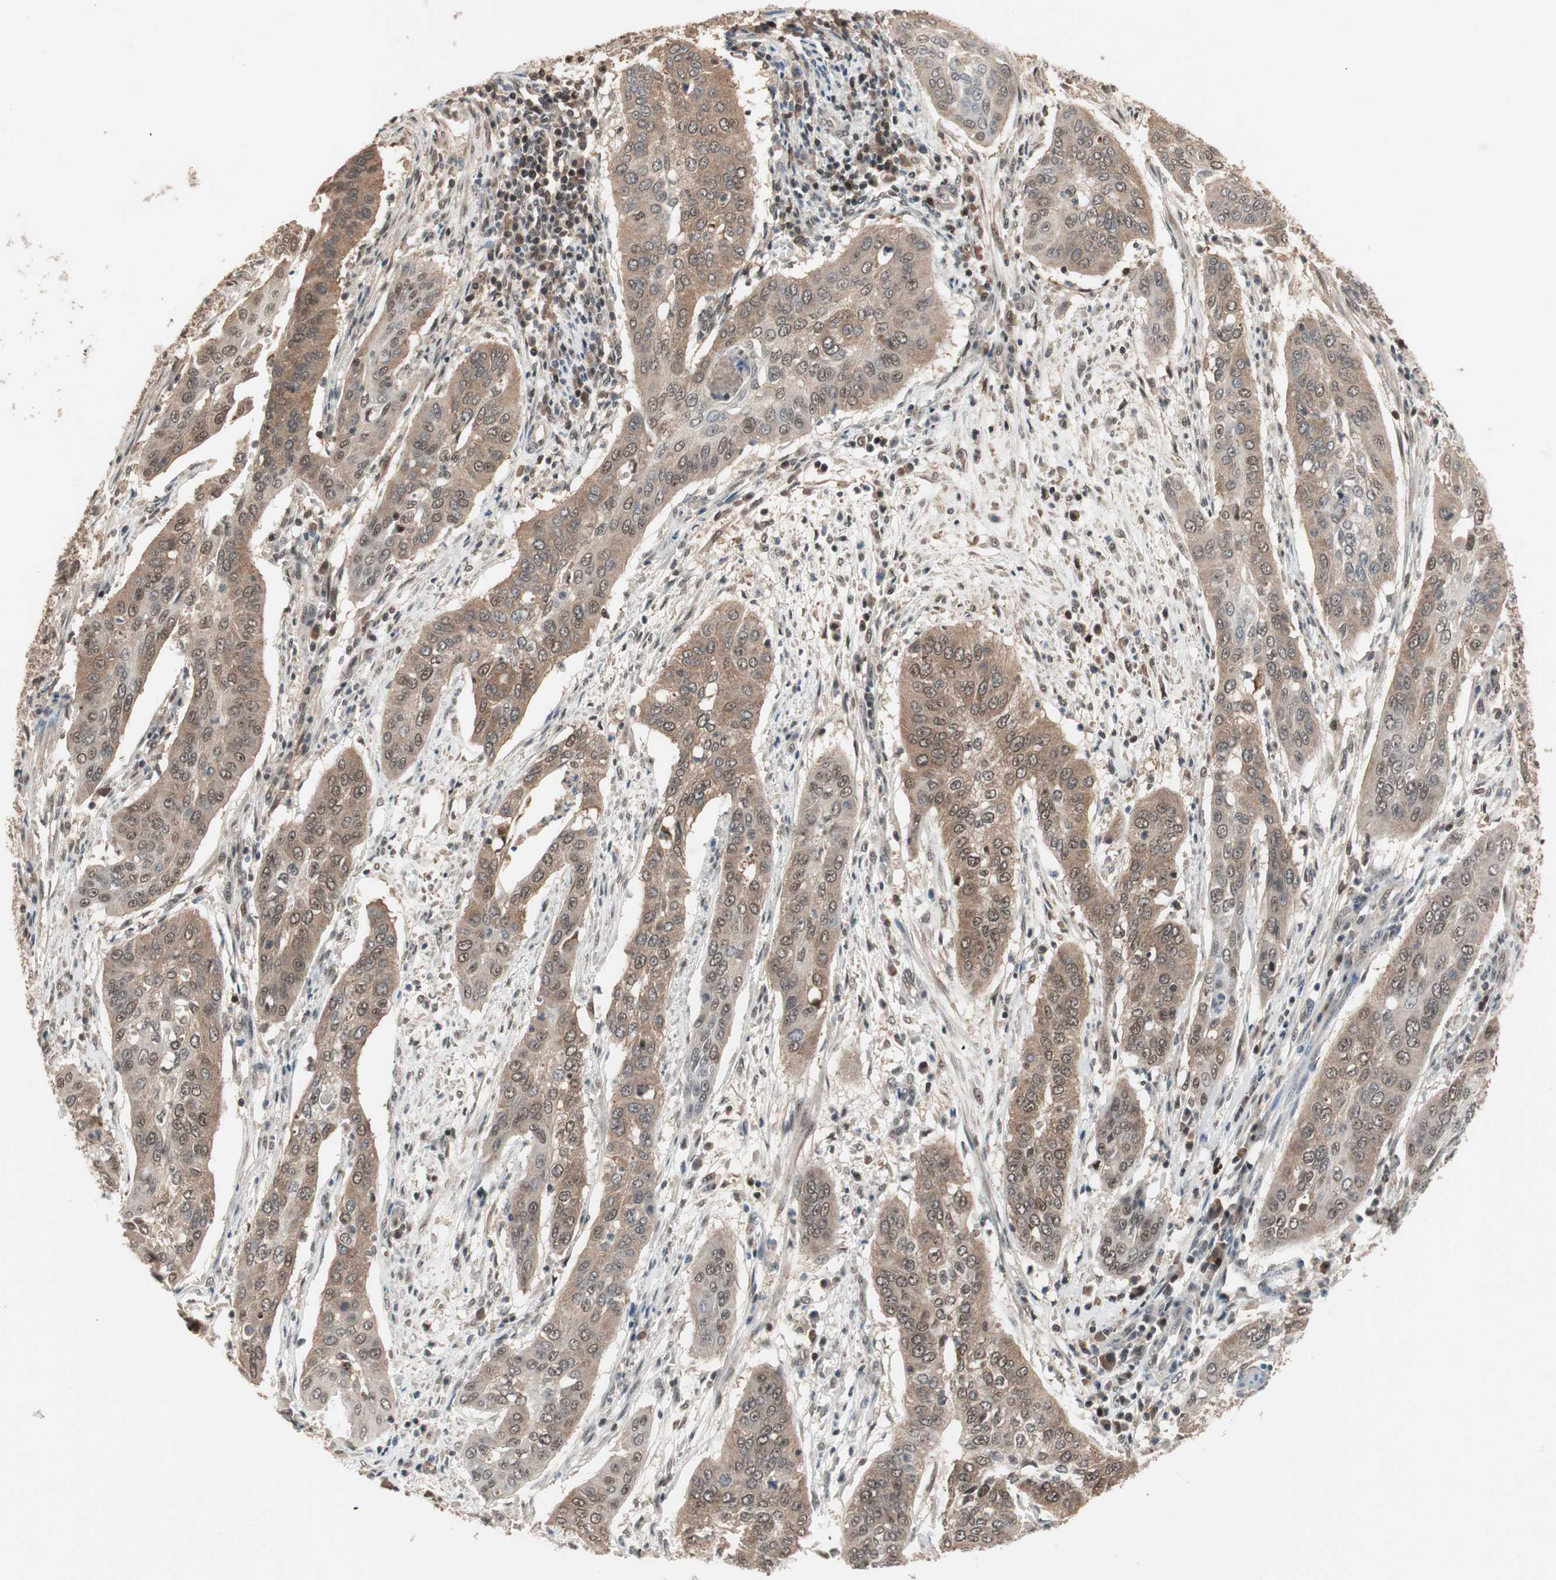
{"staining": {"intensity": "moderate", "quantity": ">75%", "location": "cytoplasmic/membranous,nuclear"}, "tissue": "cervical cancer", "cell_type": "Tumor cells", "image_type": "cancer", "snomed": [{"axis": "morphology", "description": "Squamous cell carcinoma, NOS"}, {"axis": "topography", "description": "Cervix"}], "caption": "Protein analysis of squamous cell carcinoma (cervical) tissue displays moderate cytoplasmic/membranous and nuclear staining in approximately >75% of tumor cells.", "gene": "GART", "patient": {"sex": "female", "age": 39}}